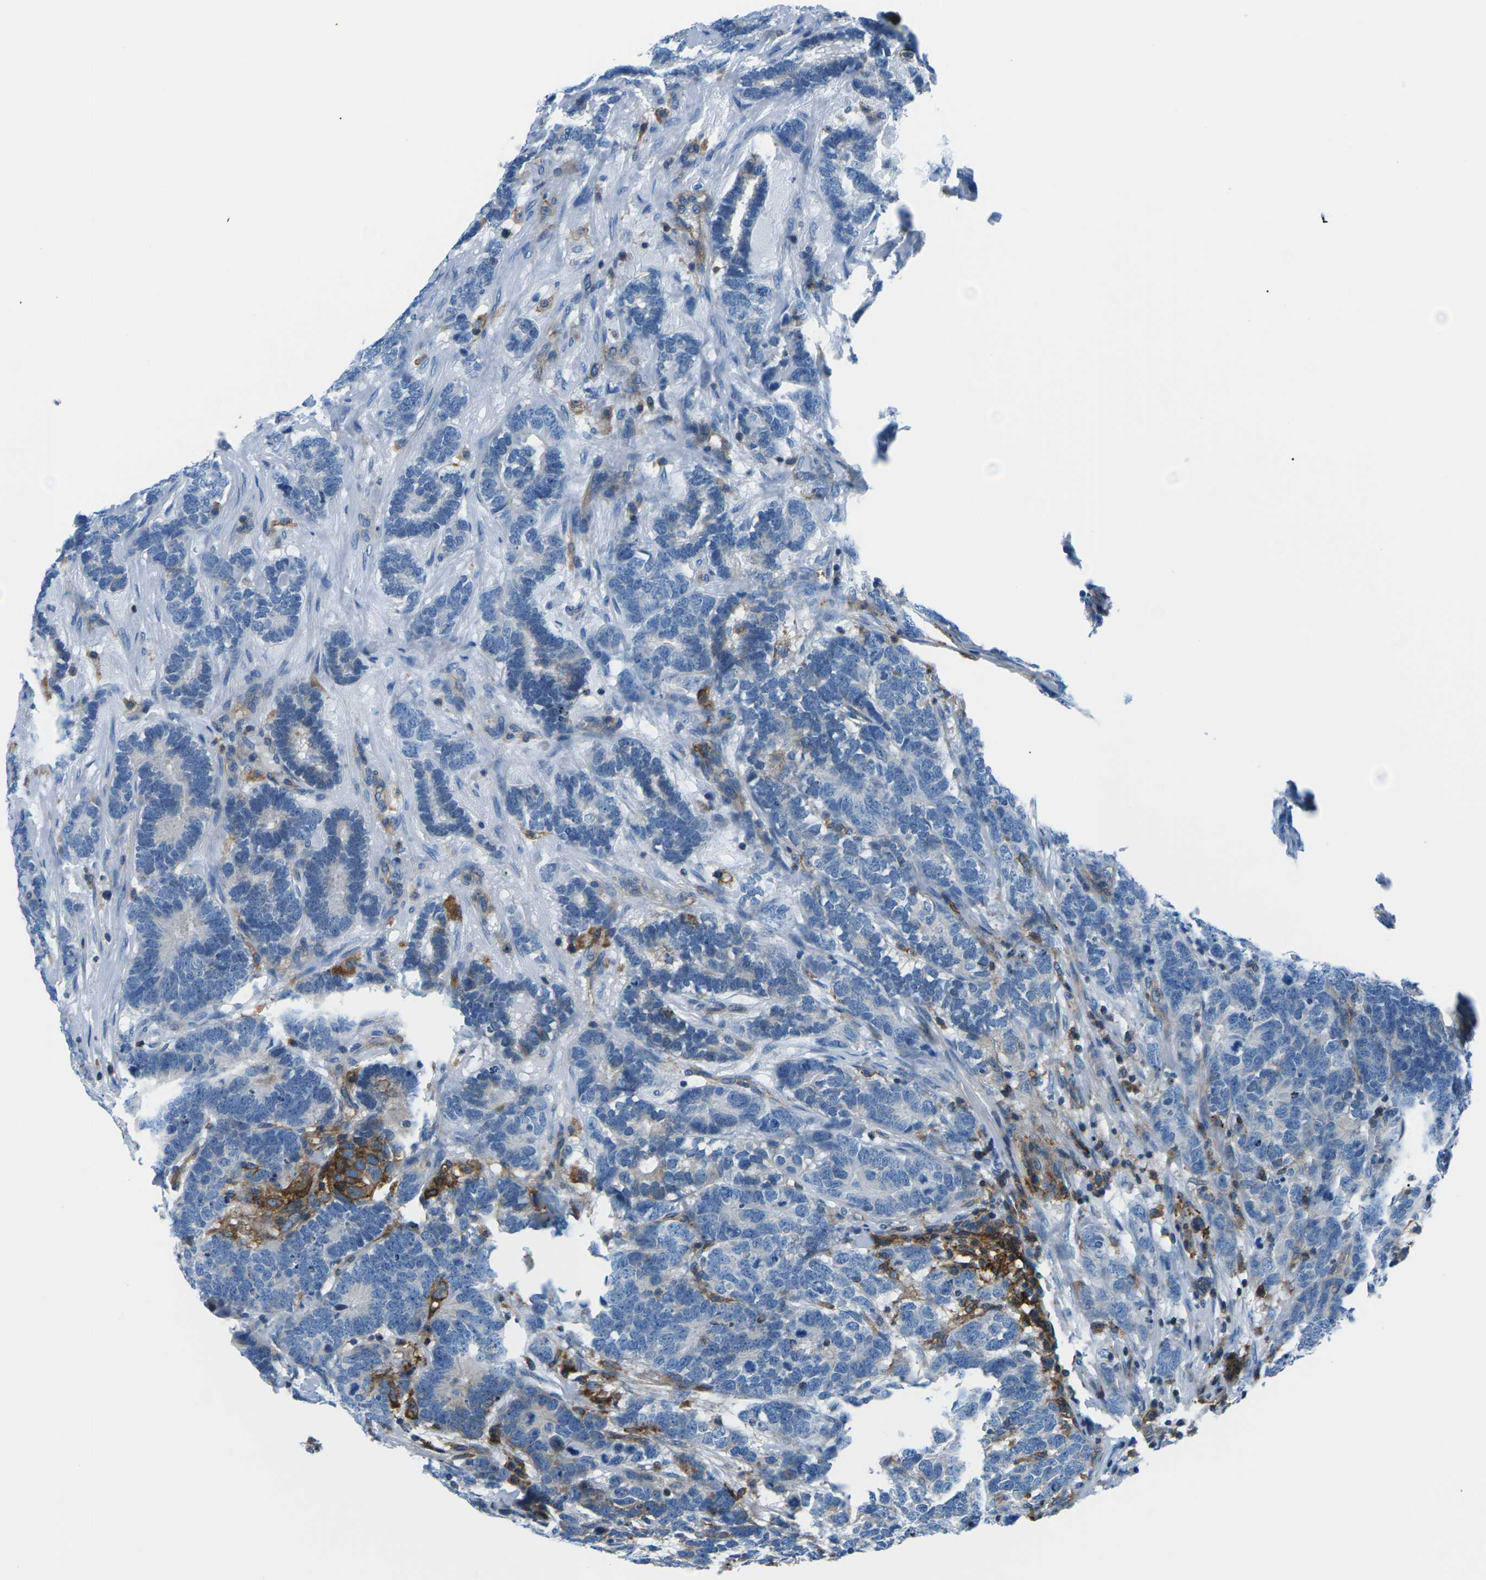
{"staining": {"intensity": "strong", "quantity": "<25%", "location": "cytoplasmic/membranous"}, "tissue": "testis cancer", "cell_type": "Tumor cells", "image_type": "cancer", "snomed": [{"axis": "morphology", "description": "Carcinoma, Embryonal, NOS"}, {"axis": "topography", "description": "Testis"}], "caption": "This histopathology image exhibits immunohistochemistry staining of testis cancer, with medium strong cytoplasmic/membranous staining in approximately <25% of tumor cells.", "gene": "SOCS4", "patient": {"sex": "male", "age": 26}}